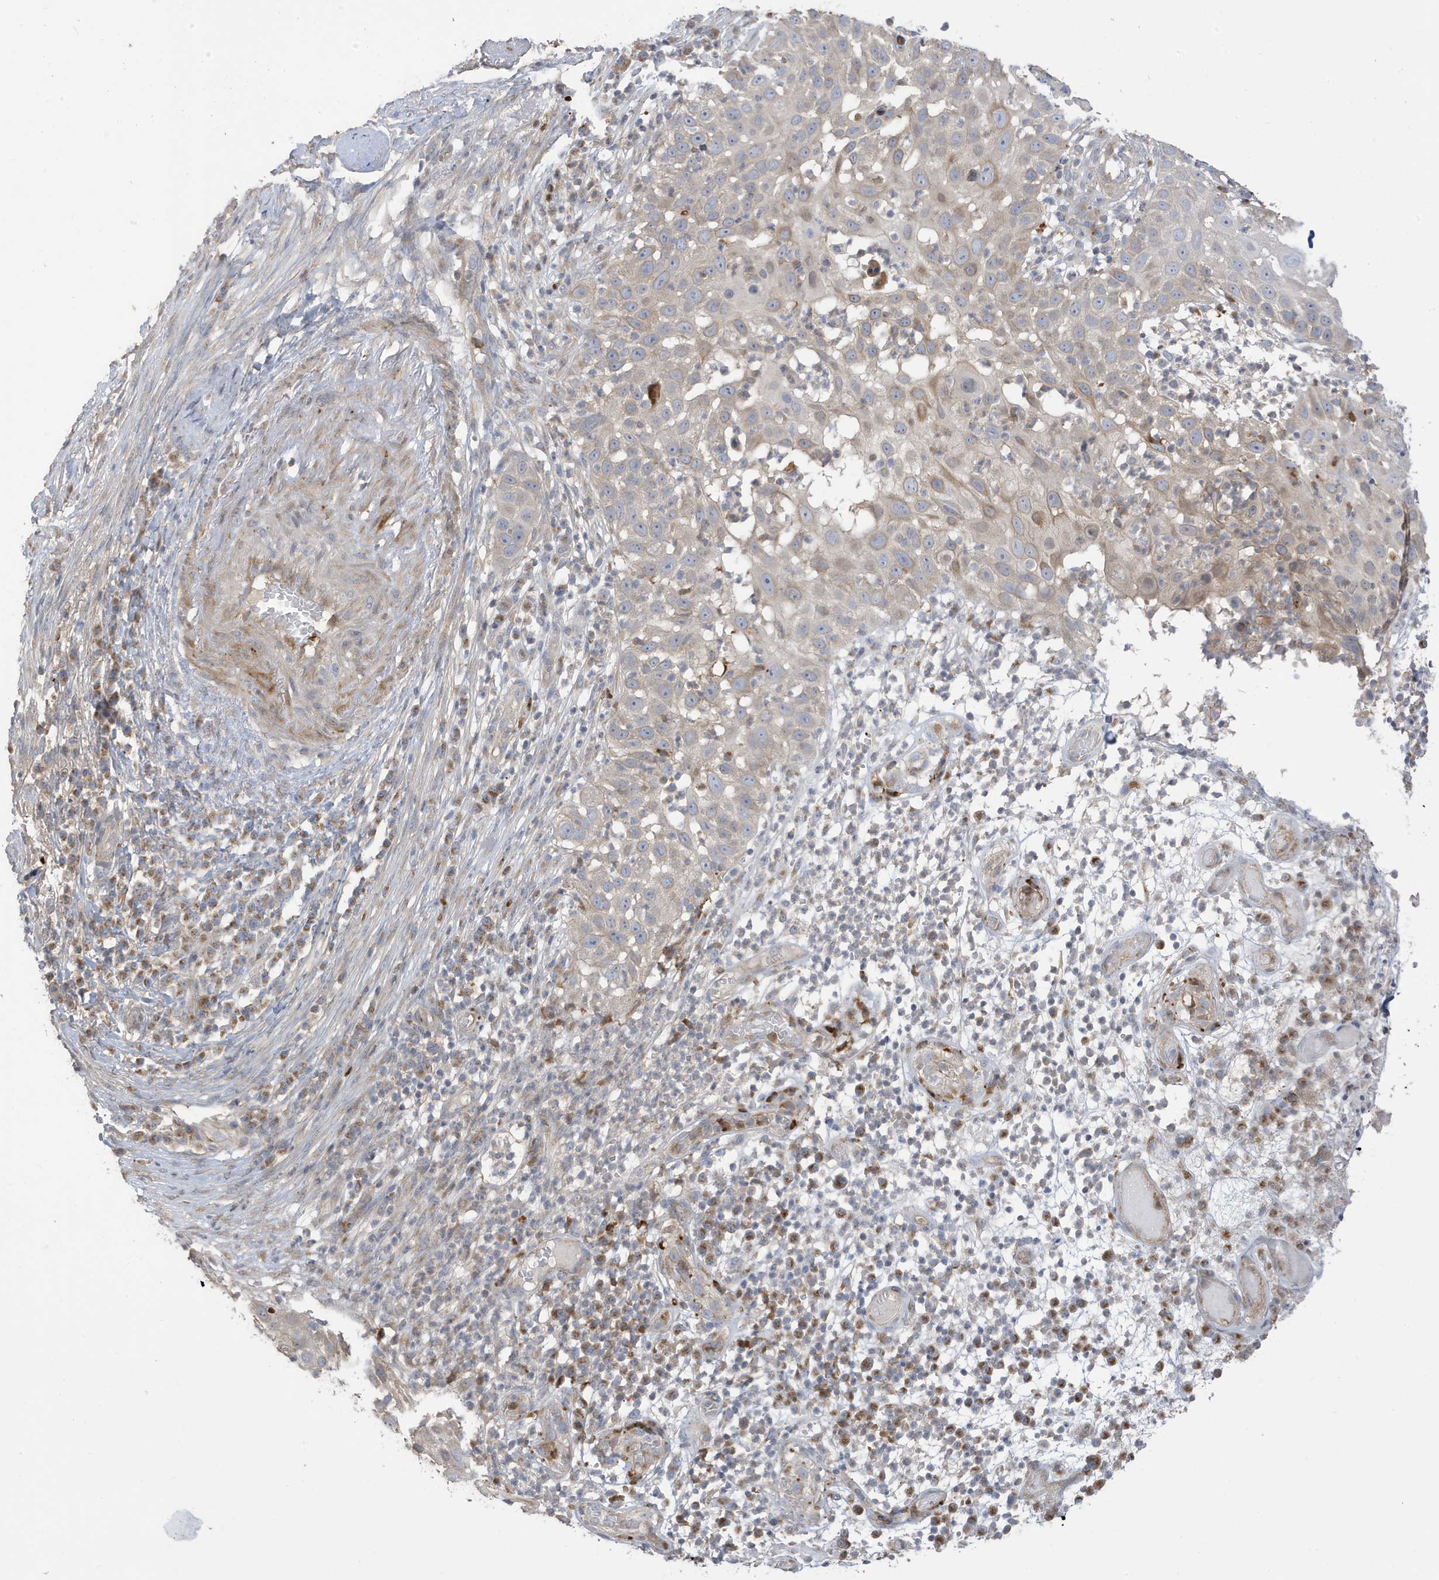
{"staining": {"intensity": "weak", "quantity": "<25%", "location": "cytoplasmic/membranous"}, "tissue": "skin cancer", "cell_type": "Tumor cells", "image_type": "cancer", "snomed": [{"axis": "morphology", "description": "Squamous cell carcinoma, NOS"}, {"axis": "topography", "description": "Skin"}], "caption": "An image of human skin cancer (squamous cell carcinoma) is negative for staining in tumor cells.", "gene": "TAB3", "patient": {"sex": "female", "age": 44}}